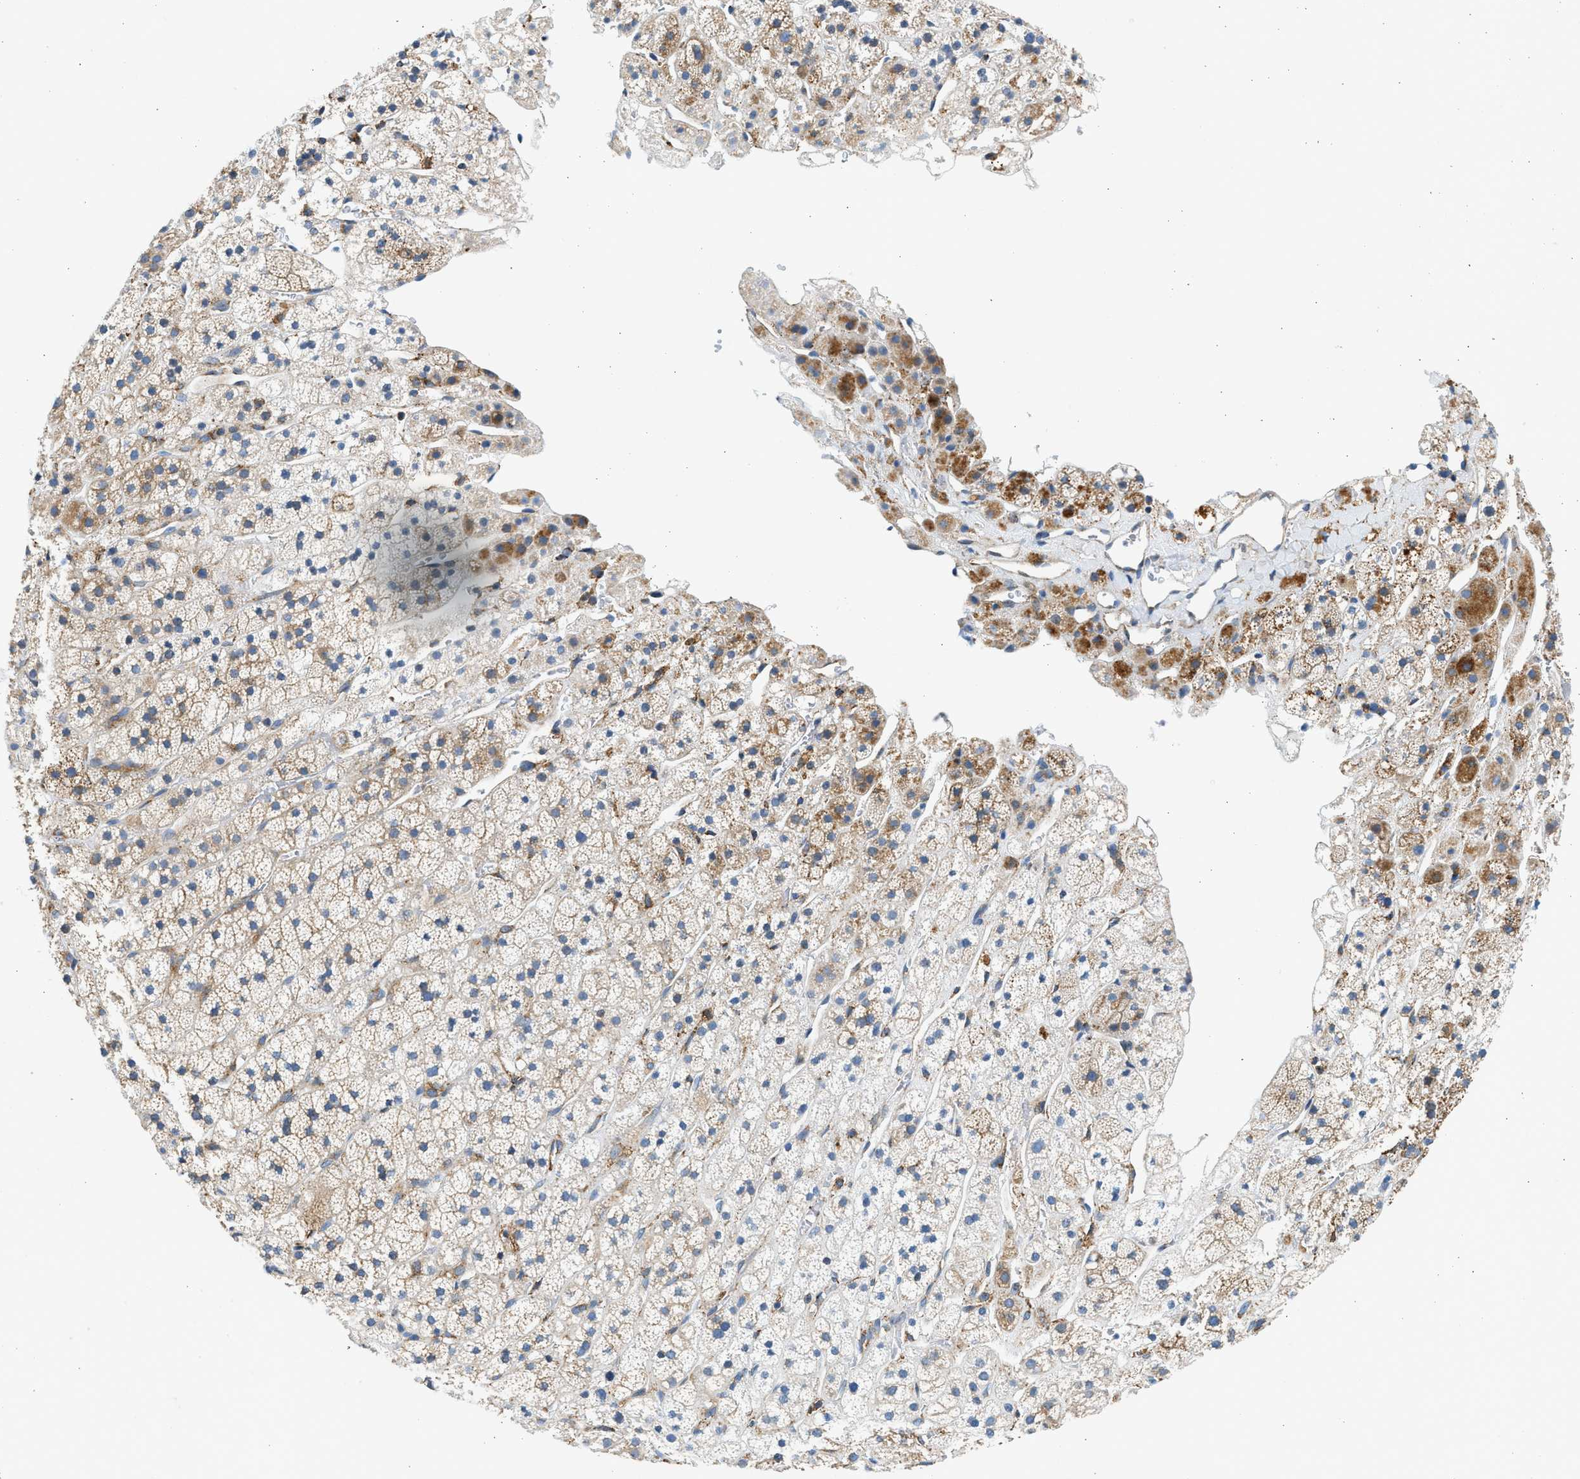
{"staining": {"intensity": "moderate", "quantity": "25%-75%", "location": "cytoplasmic/membranous"}, "tissue": "adrenal gland", "cell_type": "Glandular cells", "image_type": "normal", "snomed": [{"axis": "morphology", "description": "Normal tissue, NOS"}, {"axis": "topography", "description": "Adrenal gland"}], "caption": "Protein analysis of unremarkable adrenal gland exhibits moderate cytoplasmic/membranous expression in approximately 25%-75% of glandular cells. The staining was performed using DAB (3,3'-diaminobenzidine), with brown indicating positive protein expression. Nuclei are stained blue with hematoxylin.", "gene": "CNTN6", "patient": {"sex": "male", "age": 56}}